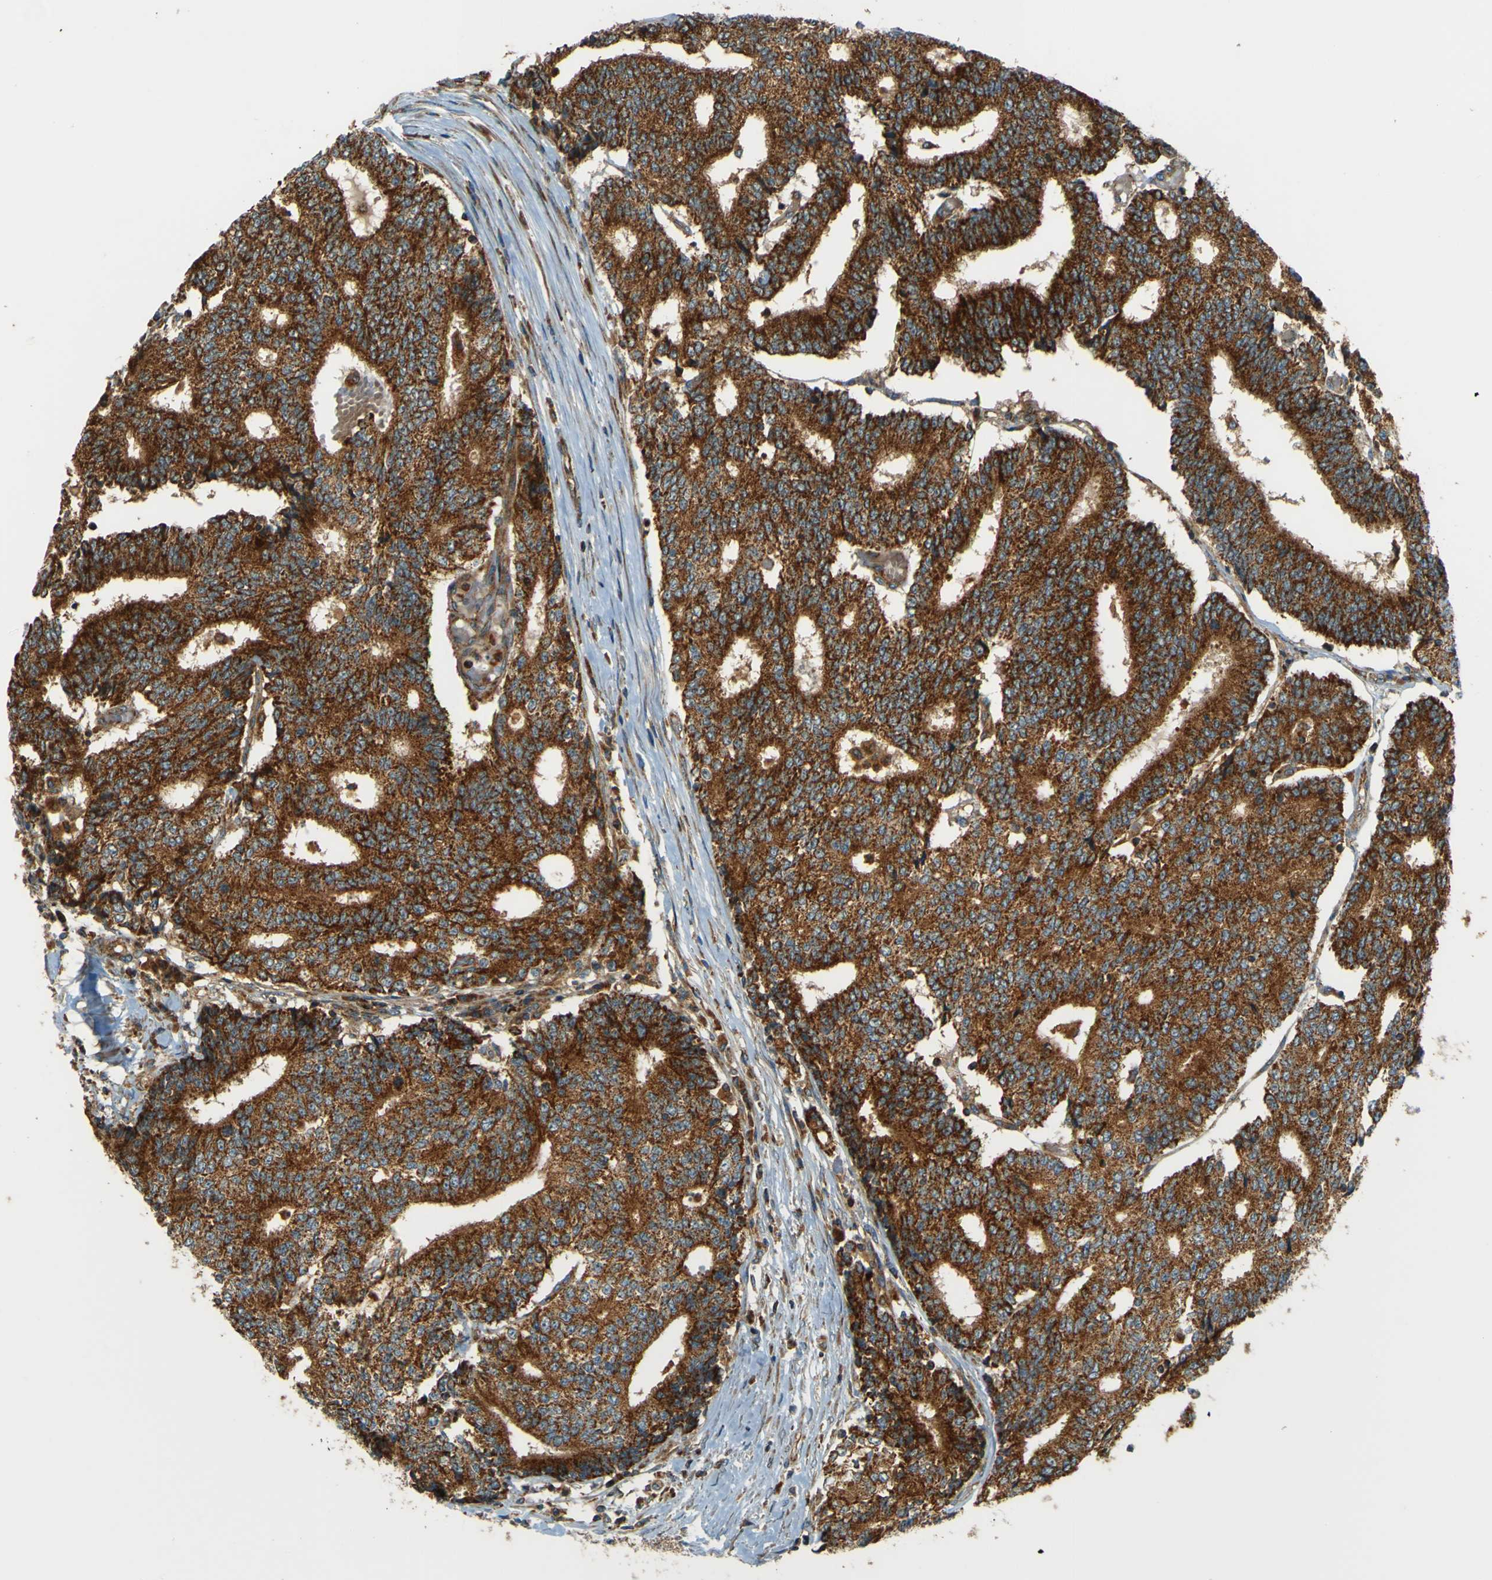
{"staining": {"intensity": "strong", "quantity": ">75%", "location": "cytoplasmic/membranous"}, "tissue": "prostate cancer", "cell_type": "Tumor cells", "image_type": "cancer", "snomed": [{"axis": "morphology", "description": "Normal tissue, NOS"}, {"axis": "morphology", "description": "Adenocarcinoma, High grade"}, {"axis": "topography", "description": "Prostate"}, {"axis": "topography", "description": "Seminal veicle"}], "caption": "This micrograph exhibits adenocarcinoma (high-grade) (prostate) stained with IHC to label a protein in brown. The cytoplasmic/membranous of tumor cells show strong positivity for the protein. Nuclei are counter-stained blue.", "gene": "DNAJC5", "patient": {"sex": "male", "age": 55}}